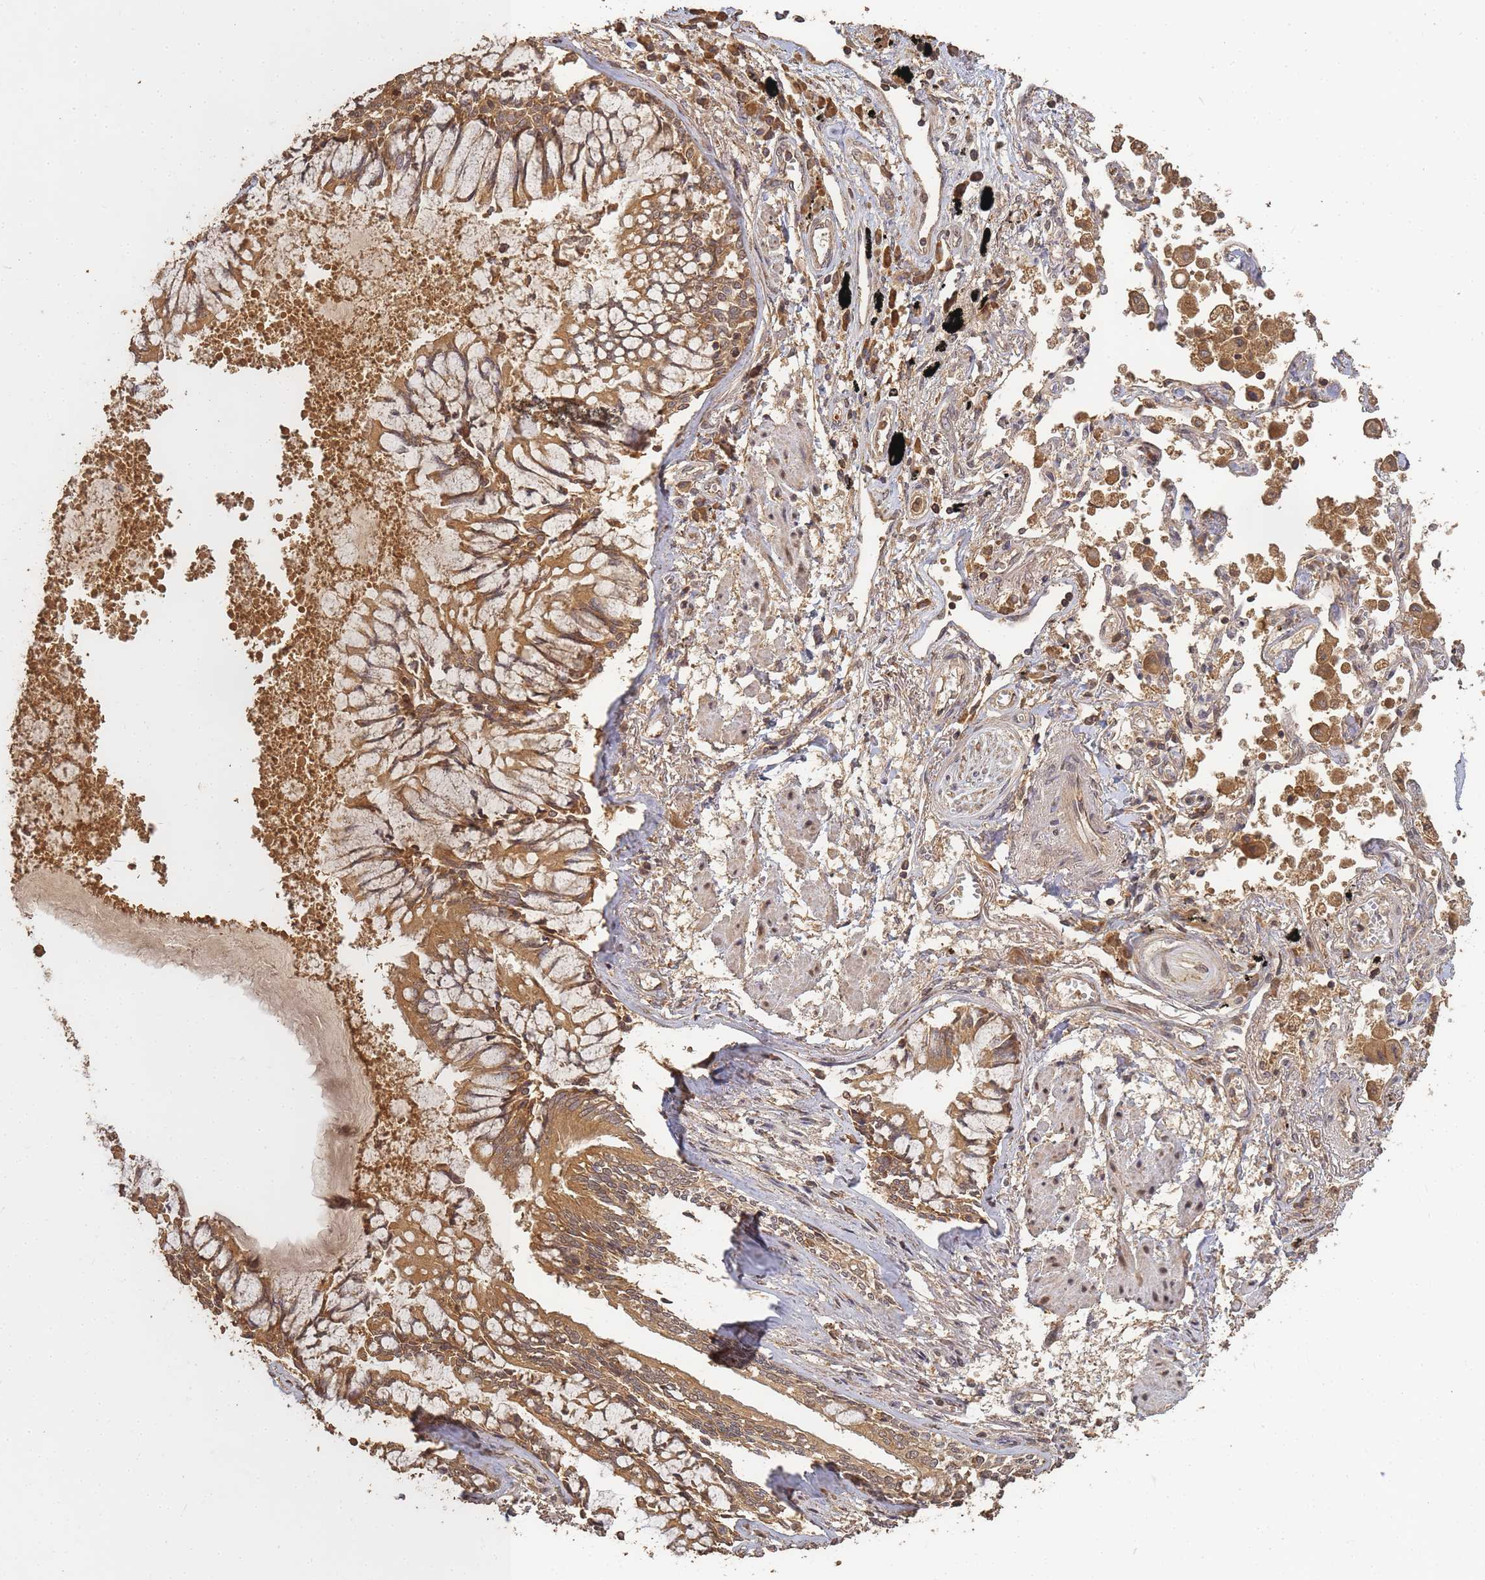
{"staining": {"intensity": "moderate", "quantity": ">75%", "location": "cytoplasmic/membranous"}, "tissue": "lung cancer", "cell_type": "Tumor cells", "image_type": "cancer", "snomed": [{"axis": "morphology", "description": "Adenocarcinoma, NOS"}, {"axis": "topography", "description": "Lung"}], "caption": "Brown immunohistochemical staining in adenocarcinoma (lung) demonstrates moderate cytoplasmic/membranous positivity in approximately >75% of tumor cells.", "gene": "ALKBH1", "patient": {"sex": "male", "age": 67}}